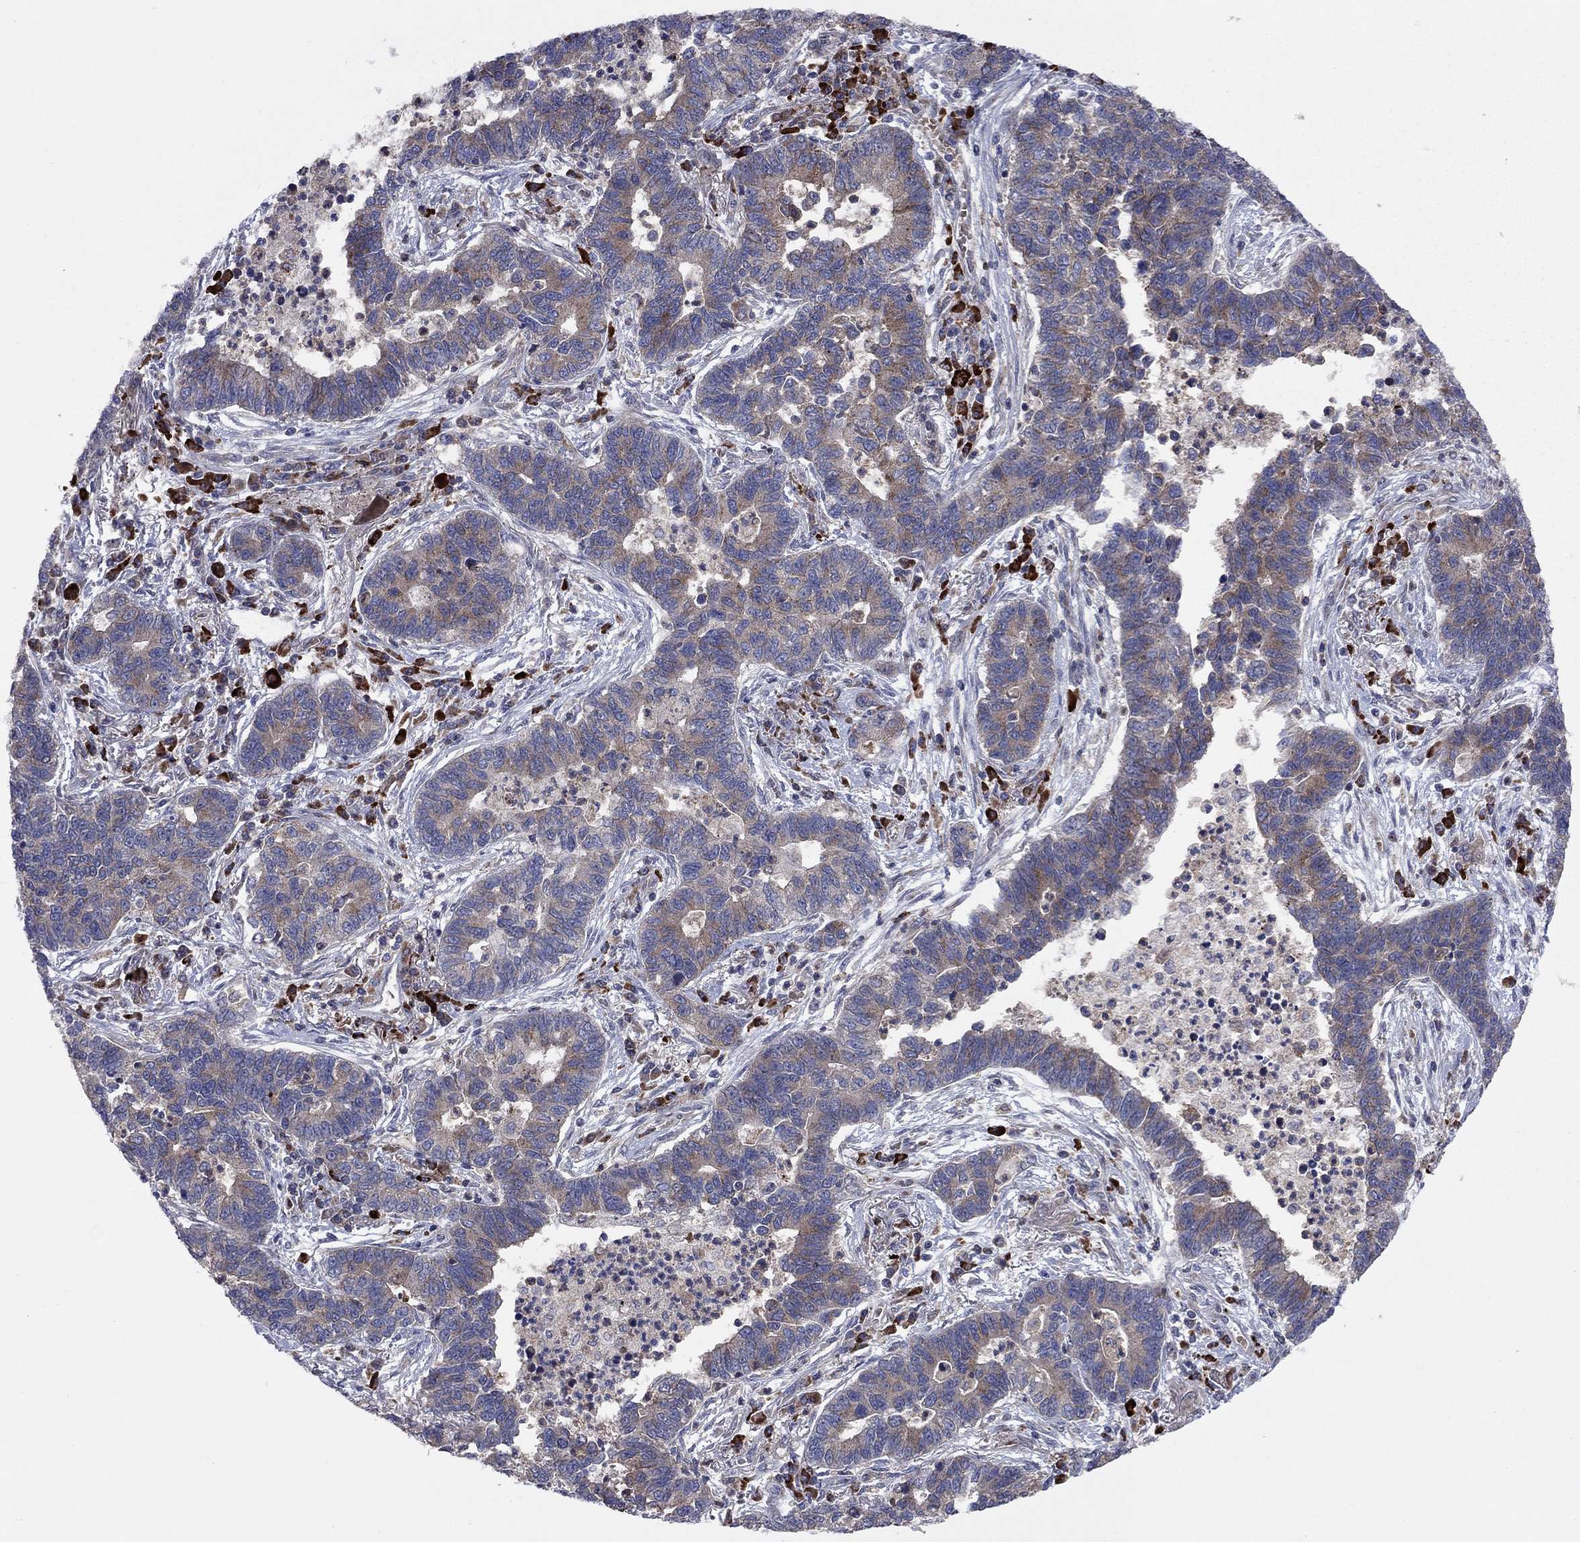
{"staining": {"intensity": "moderate", "quantity": "<25%", "location": "cytoplasmic/membranous"}, "tissue": "lung cancer", "cell_type": "Tumor cells", "image_type": "cancer", "snomed": [{"axis": "morphology", "description": "Adenocarcinoma, NOS"}, {"axis": "topography", "description": "Lung"}], "caption": "Human lung adenocarcinoma stained with a brown dye reveals moderate cytoplasmic/membranous positive positivity in about <25% of tumor cells.", "gene": "MEA1", "patient": {"sex": "female", "age": 57}}